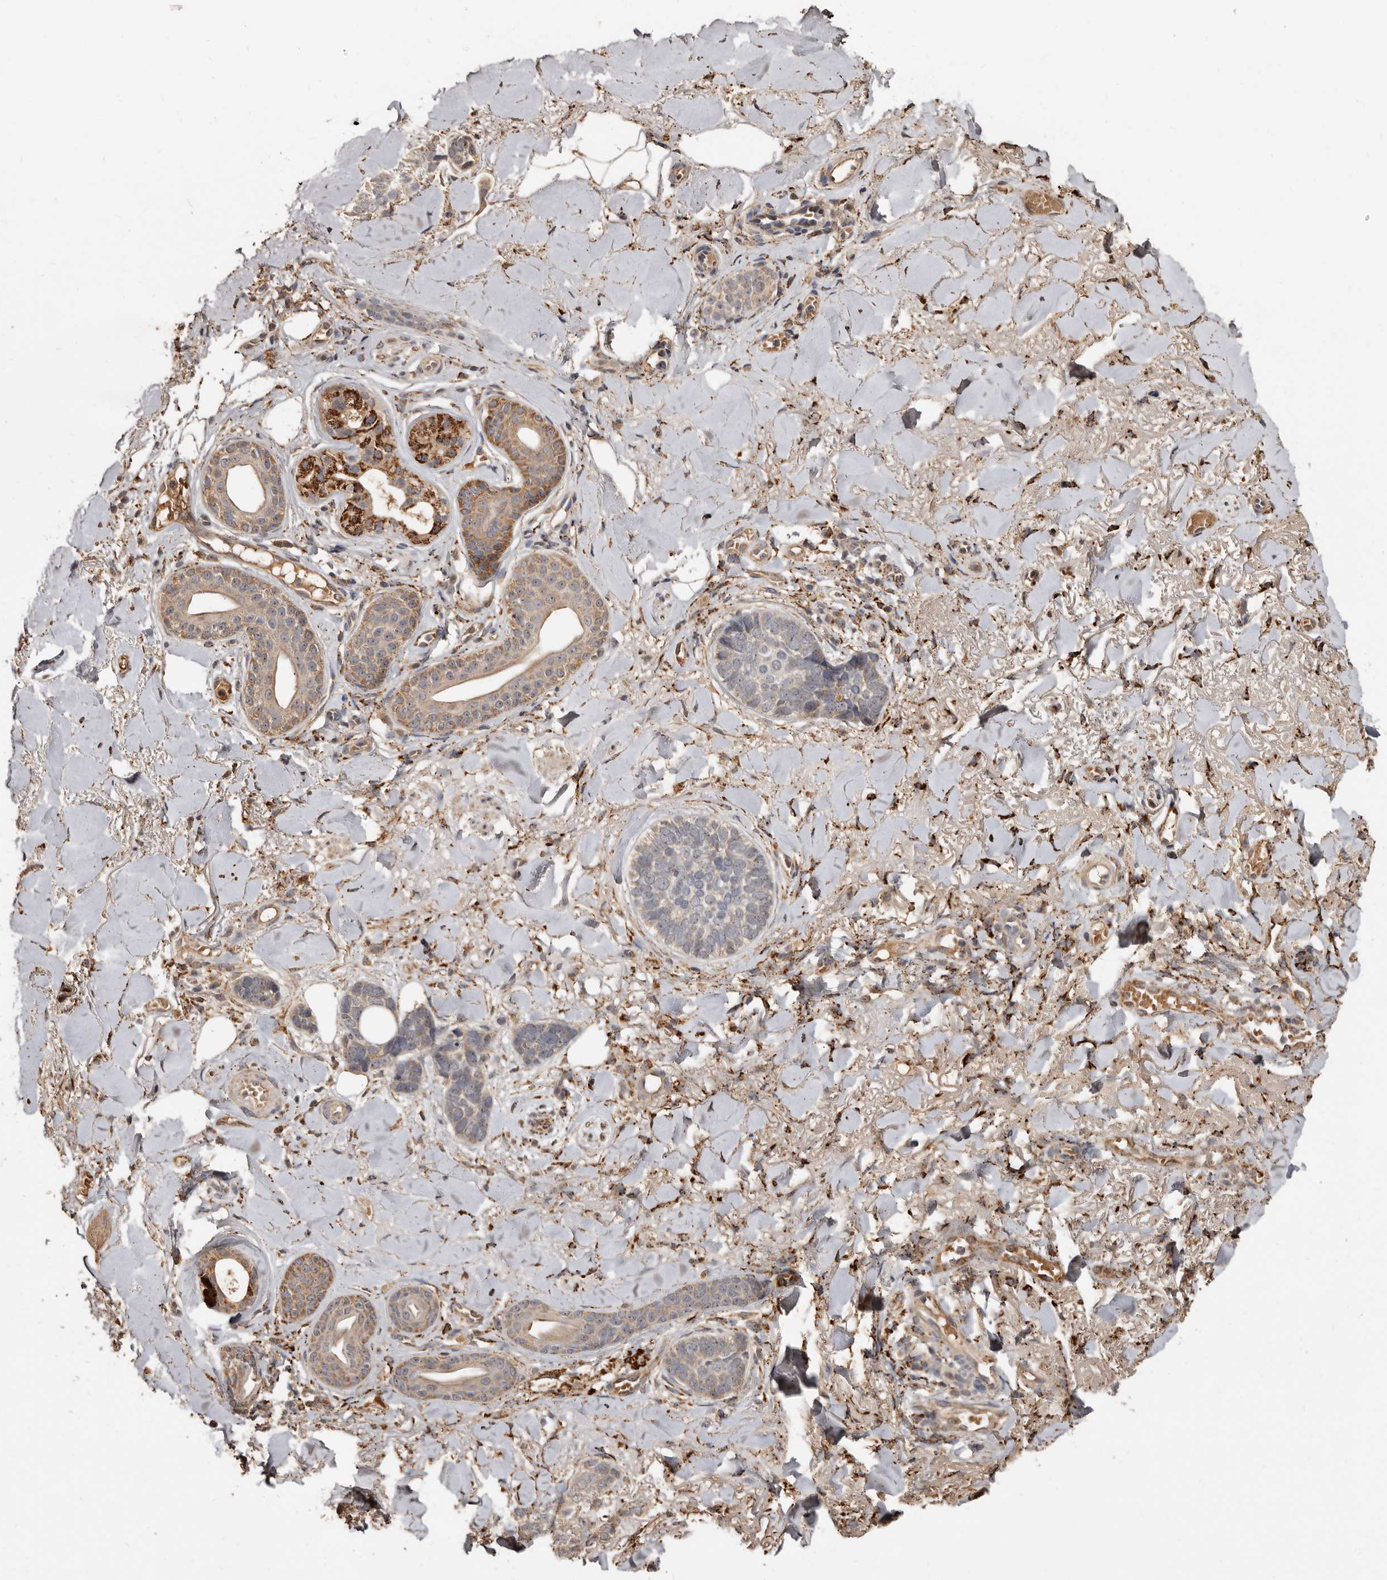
{"staining": {"intensity": "weak", "quantity": "<25%", "location": "cytoplasmic/membranous"}, "tissue": "skin cancer", "cell_type": "Tumor cells", "image_type": "cancer", "snomed": [{"axis": "morphology", "description": "Basal cell carcinoma"}, {"axis": "topography", "description": "Skin"}], "caption": "Immunohistochemistry of human skin cancer demonstrates no staining in tumor cells. (DAB (3,3'-diaminobenzidine) immunohistochemistry (IHC) with hematoxylin counter stain).", "gene": "AKAP7", "patient": {"sex": "female", "age": 82}}